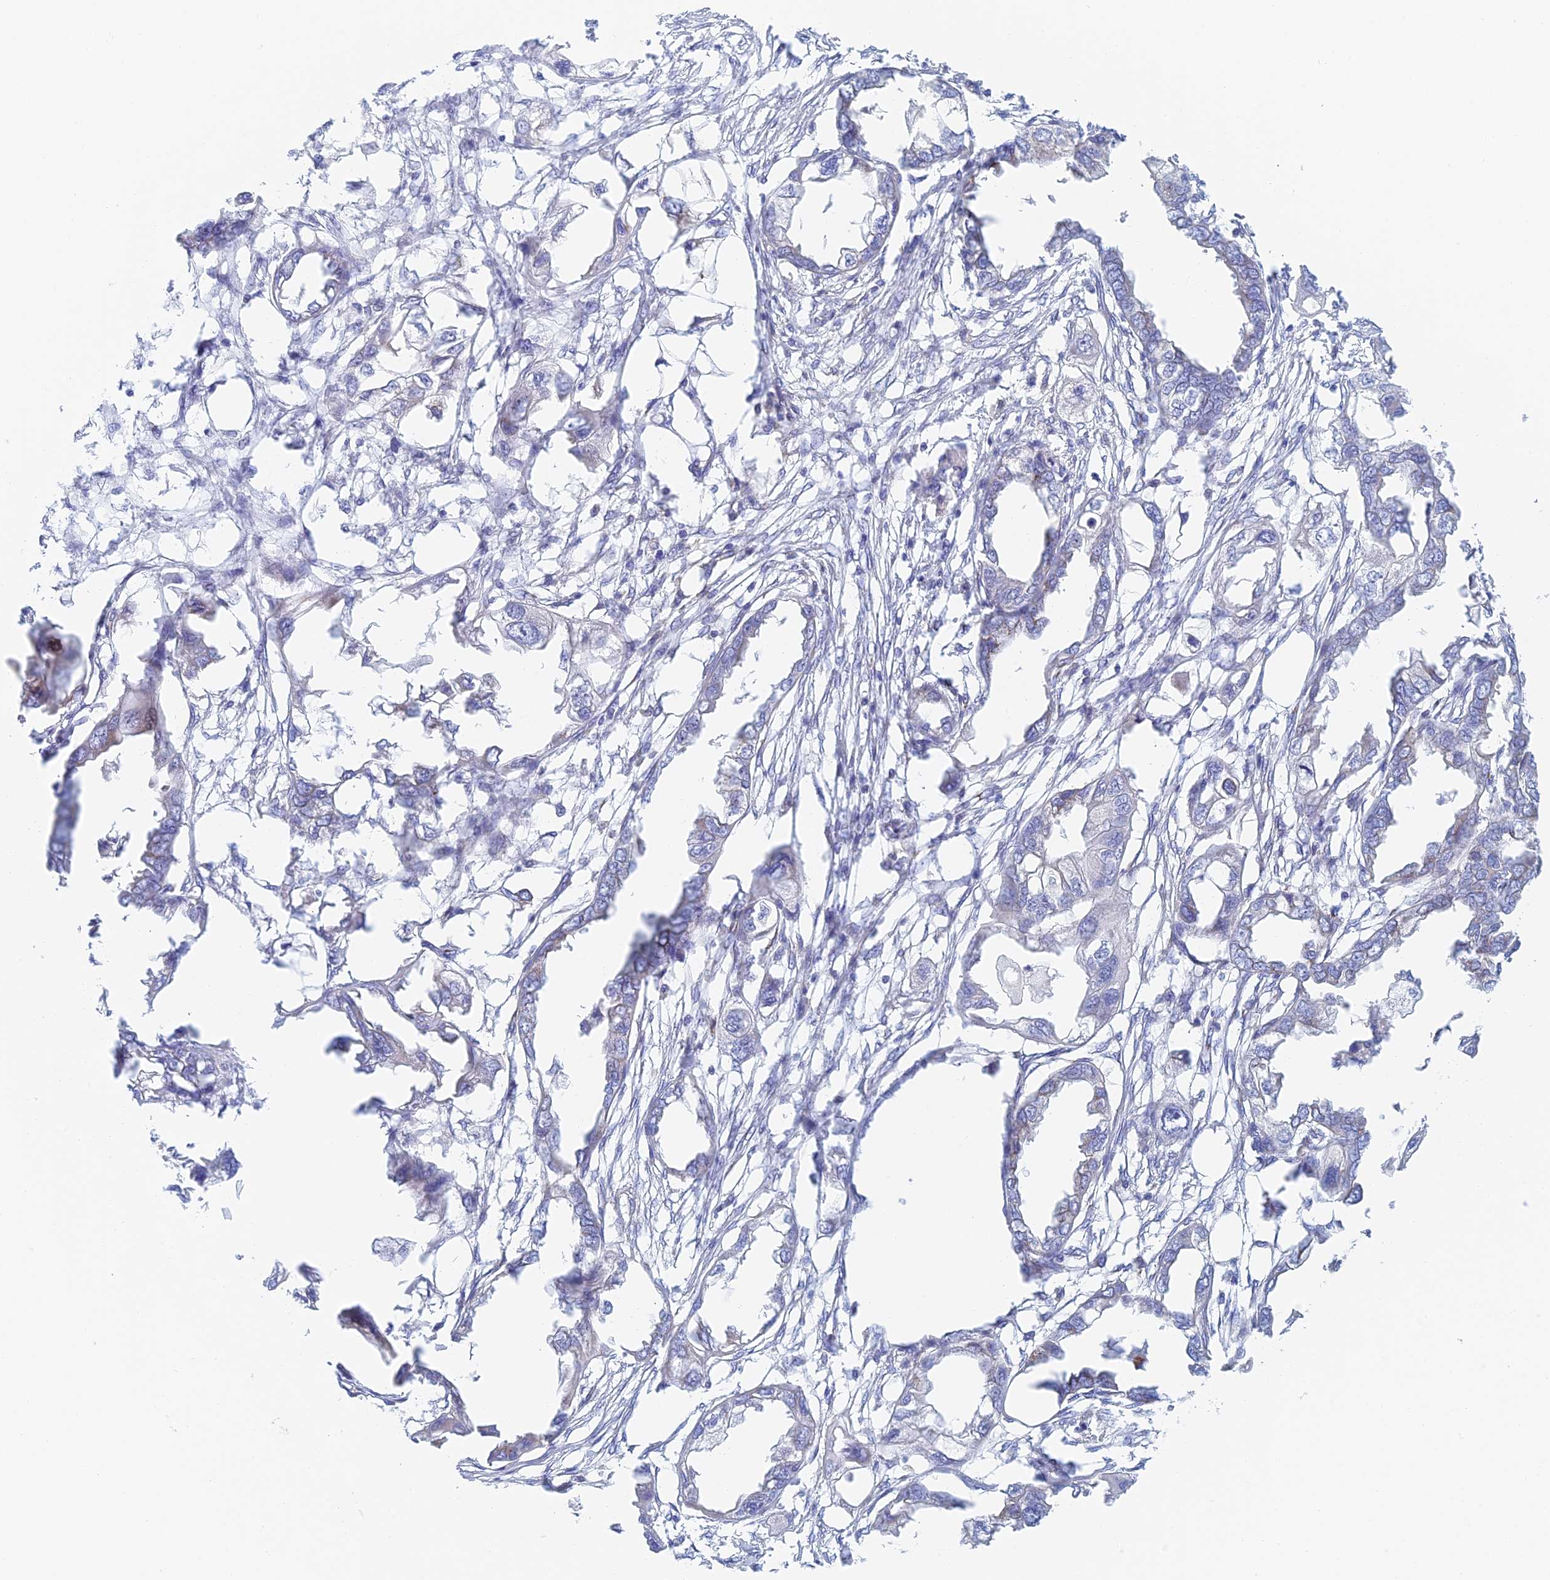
{"staining": {"intensity": "negative", "quantity": "none", "location": "none"}, "tissue": "endometrial cancer", "cell_type": "Tumor cells", "image_type": "cancer", "snomed": [{"axis": "morphology", "description": "Adenocarcinoma, NOS"}, {"axis": "morphology", "description": "Adenocarcinoma, metastatic, NOS"}, {"axis": "topography", "description": "Adipose tissue"}, {"axis": "topography", "description": "Endometrium"}], "caption": "Immunohistochemistry (IHC) photomicrograph of neoplastic tissue: human adenocarcinoma (endometrial) stained with DAB (3,3'-diaminobenzidine) displays no significant protein positivity in tumor cells.", "gene": "SLC24A3", "patient": {"sex": "female", "age": 67}}